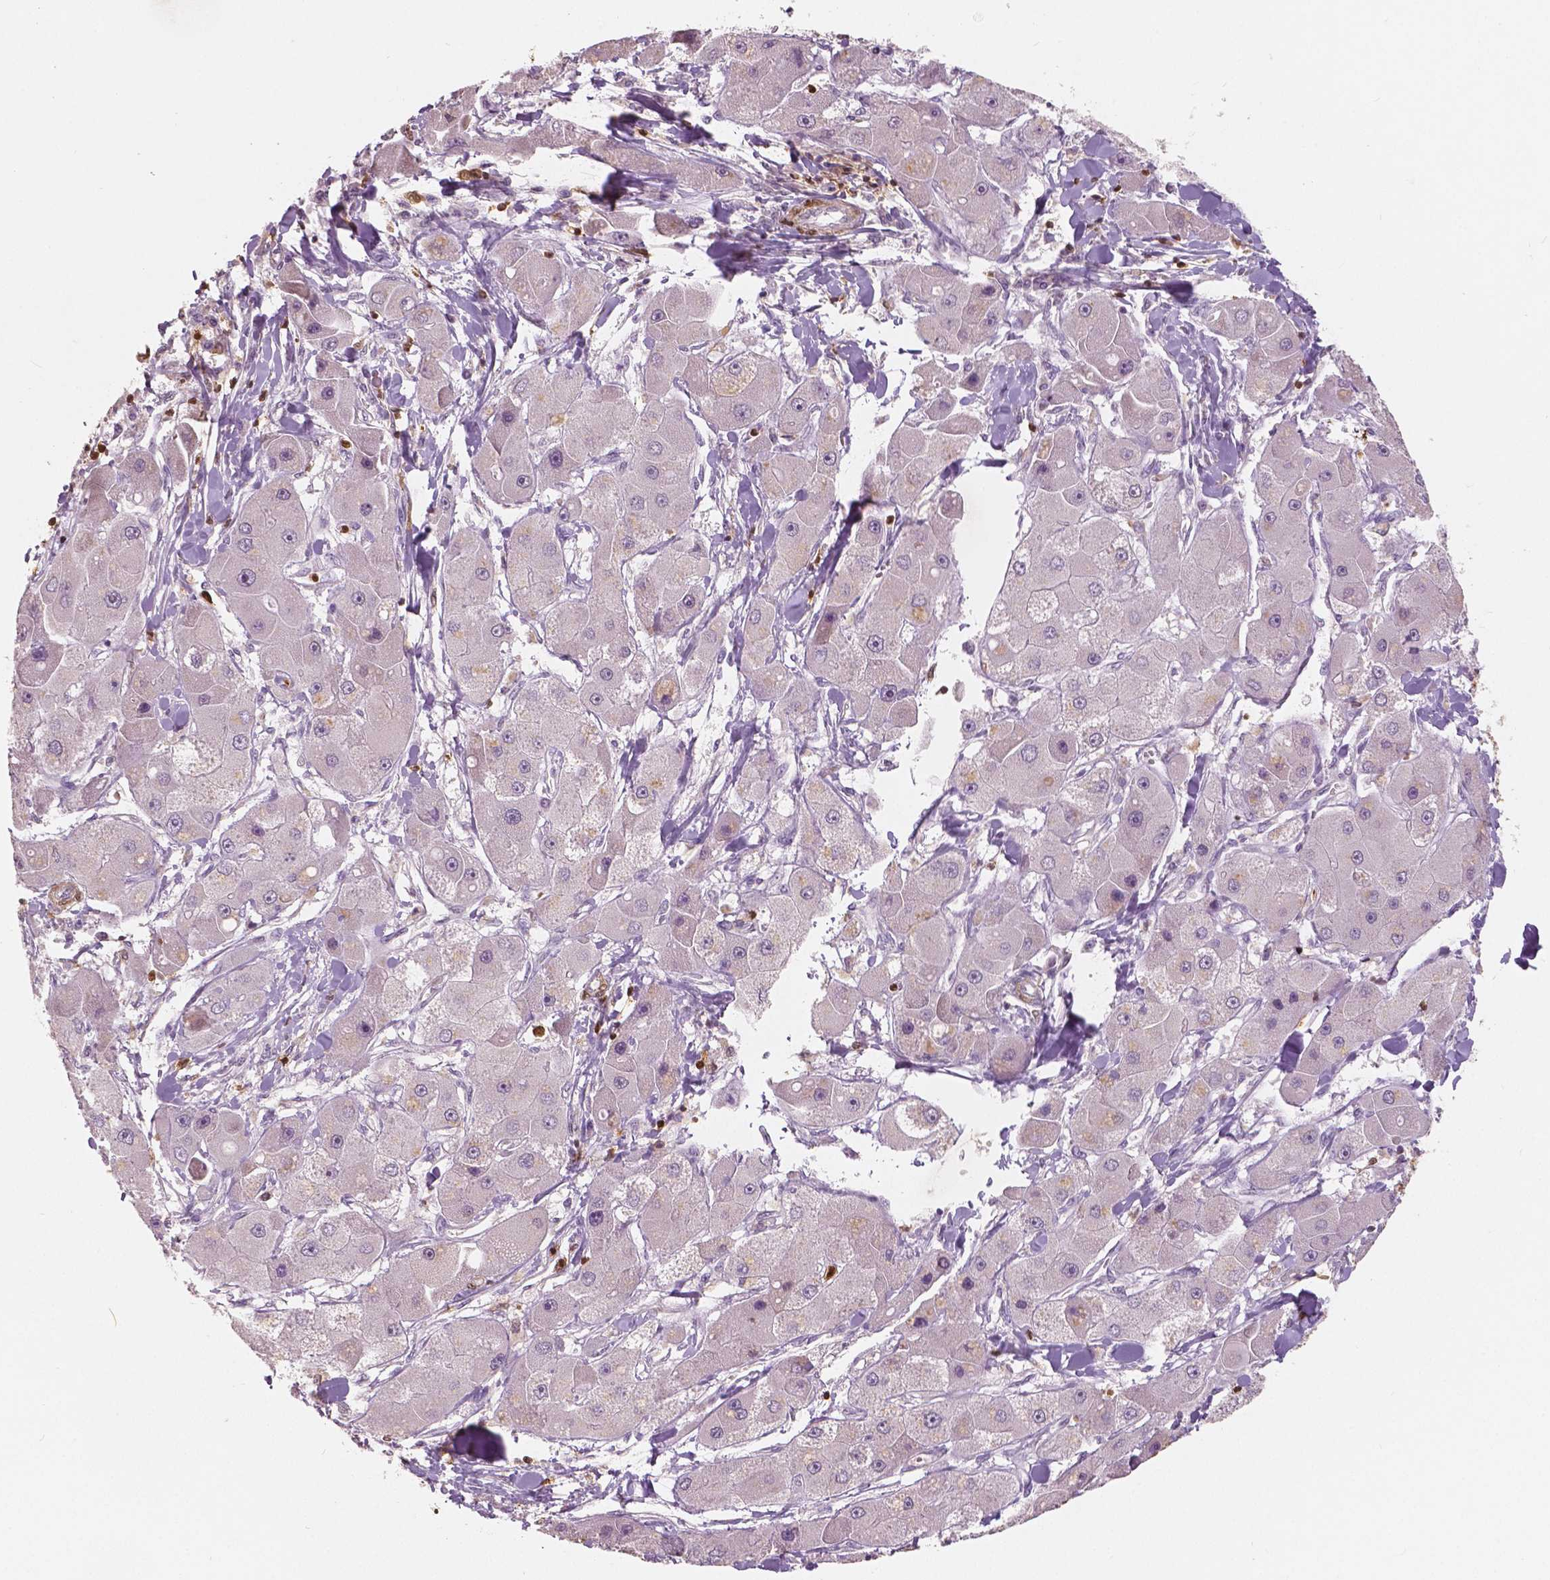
{"staining": {"intensity": "negative", "quantity": "none", "location": "none"}, "tissue": "liver cancer", "cell_type": "Tumor cells", "image_type": "cancer", "snomed": [{"axis": "morphology", "description": "Carcinoma, Hepatocellular, NOS"}, {"axis": "topography", "description": "Liver"}], "caption": "Image shows no significant protein expression in tumor cells of liver cancer.", "gene": "S100A4", "patient": {"sex": "male", "age": 24}}